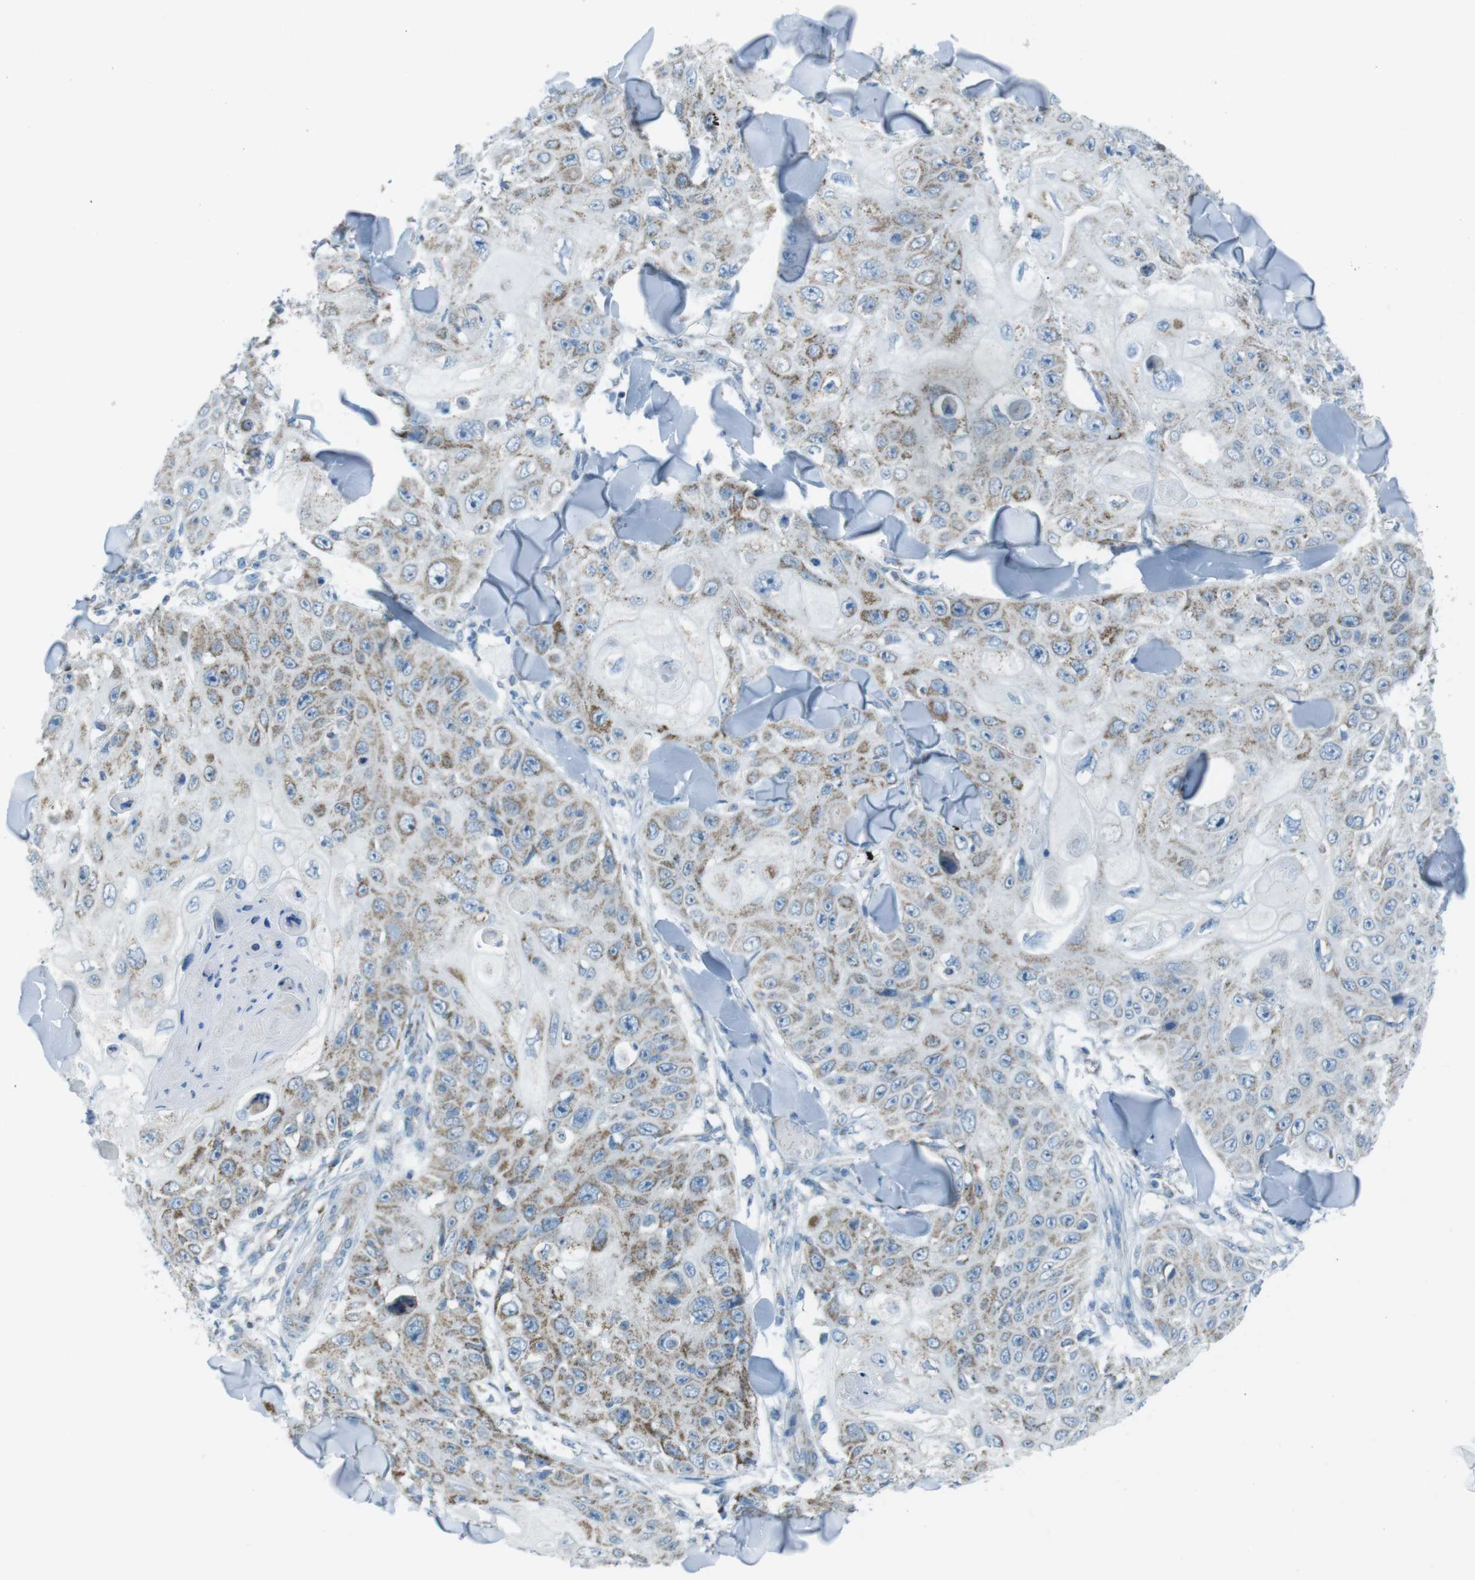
{"staining": {"intensity": "moderate", "quantity": "25%-75%", "location": "cytoplasmic/membranous"}, "tissue": "skin cancer", "cell_type": "Tumor cells", "image_type": "cancer", "snomed": [{"axis": "morphology", "description": "Squamous cell carcinoma, NOS"}, {"axis": "topography", "description": "Skin"}], "caption": "Protein analysis of skin squamous cell carcinoma tissue exhibits moderate cytoplasmic/membranous positivity in approximately 25%-75% of tumor cells.", "gene": "DNAJA3", "patient": {"sex": "male", "age": 86}}